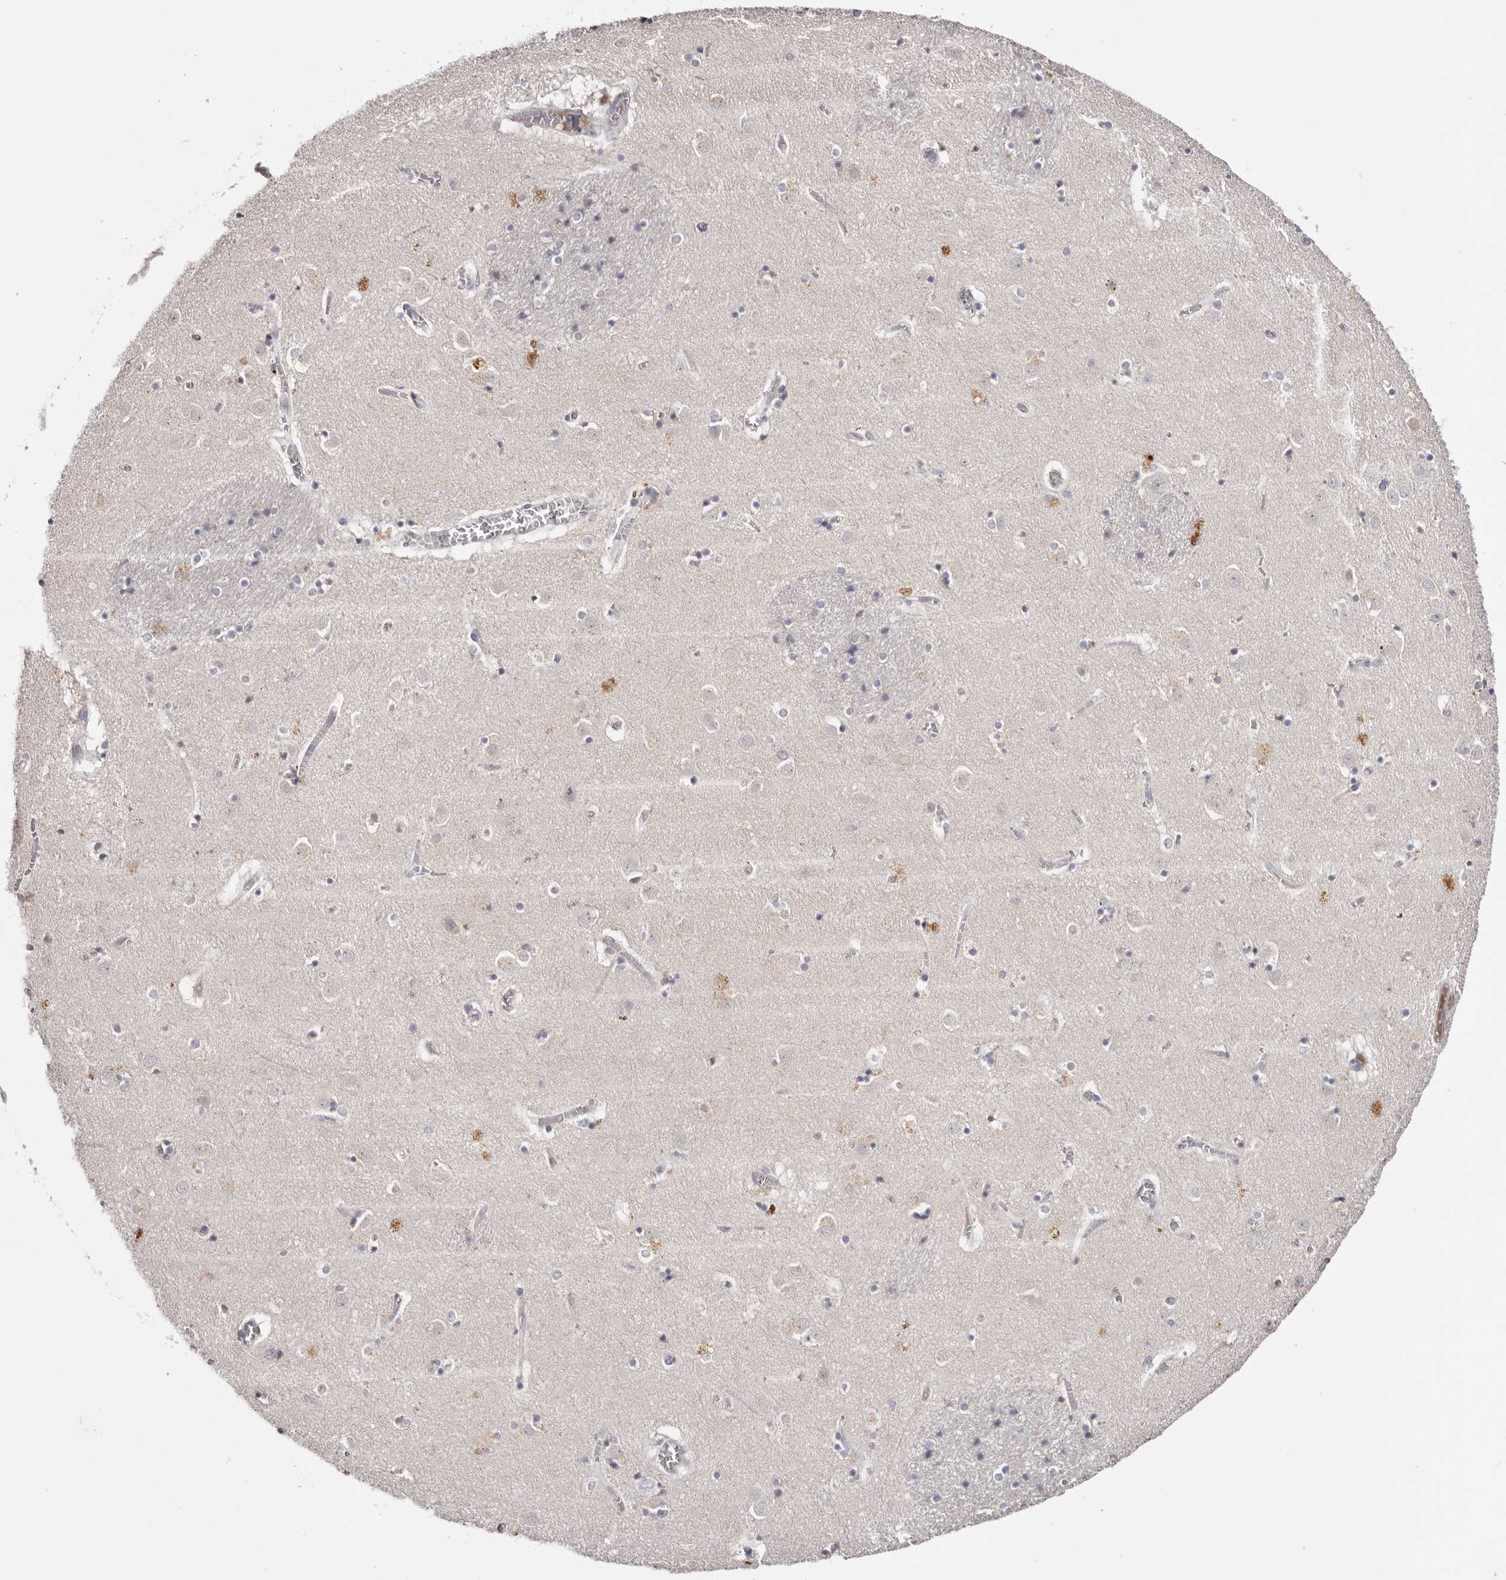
{"staining": {"intensity": "negative", "quantity": "none", "location": "none"}, "tissue": "caudate", "cell_type": "Glial cells", "image_type": "normal", "snomed": [{"axis": "morphology", "description": "Normal tissue, NOS"}, {"axis": "topography", "description": "Lateral ventricle wall"}], "caption": "The immunohistochemistry micrograph has no significant expression in glial cells of caudate. The staining is performed using DAB brown chromogen with nuclei counter-stained in using hematoxylin.", "gene": "CCDC190", "patient": {"sex": "male", "age": 70}}